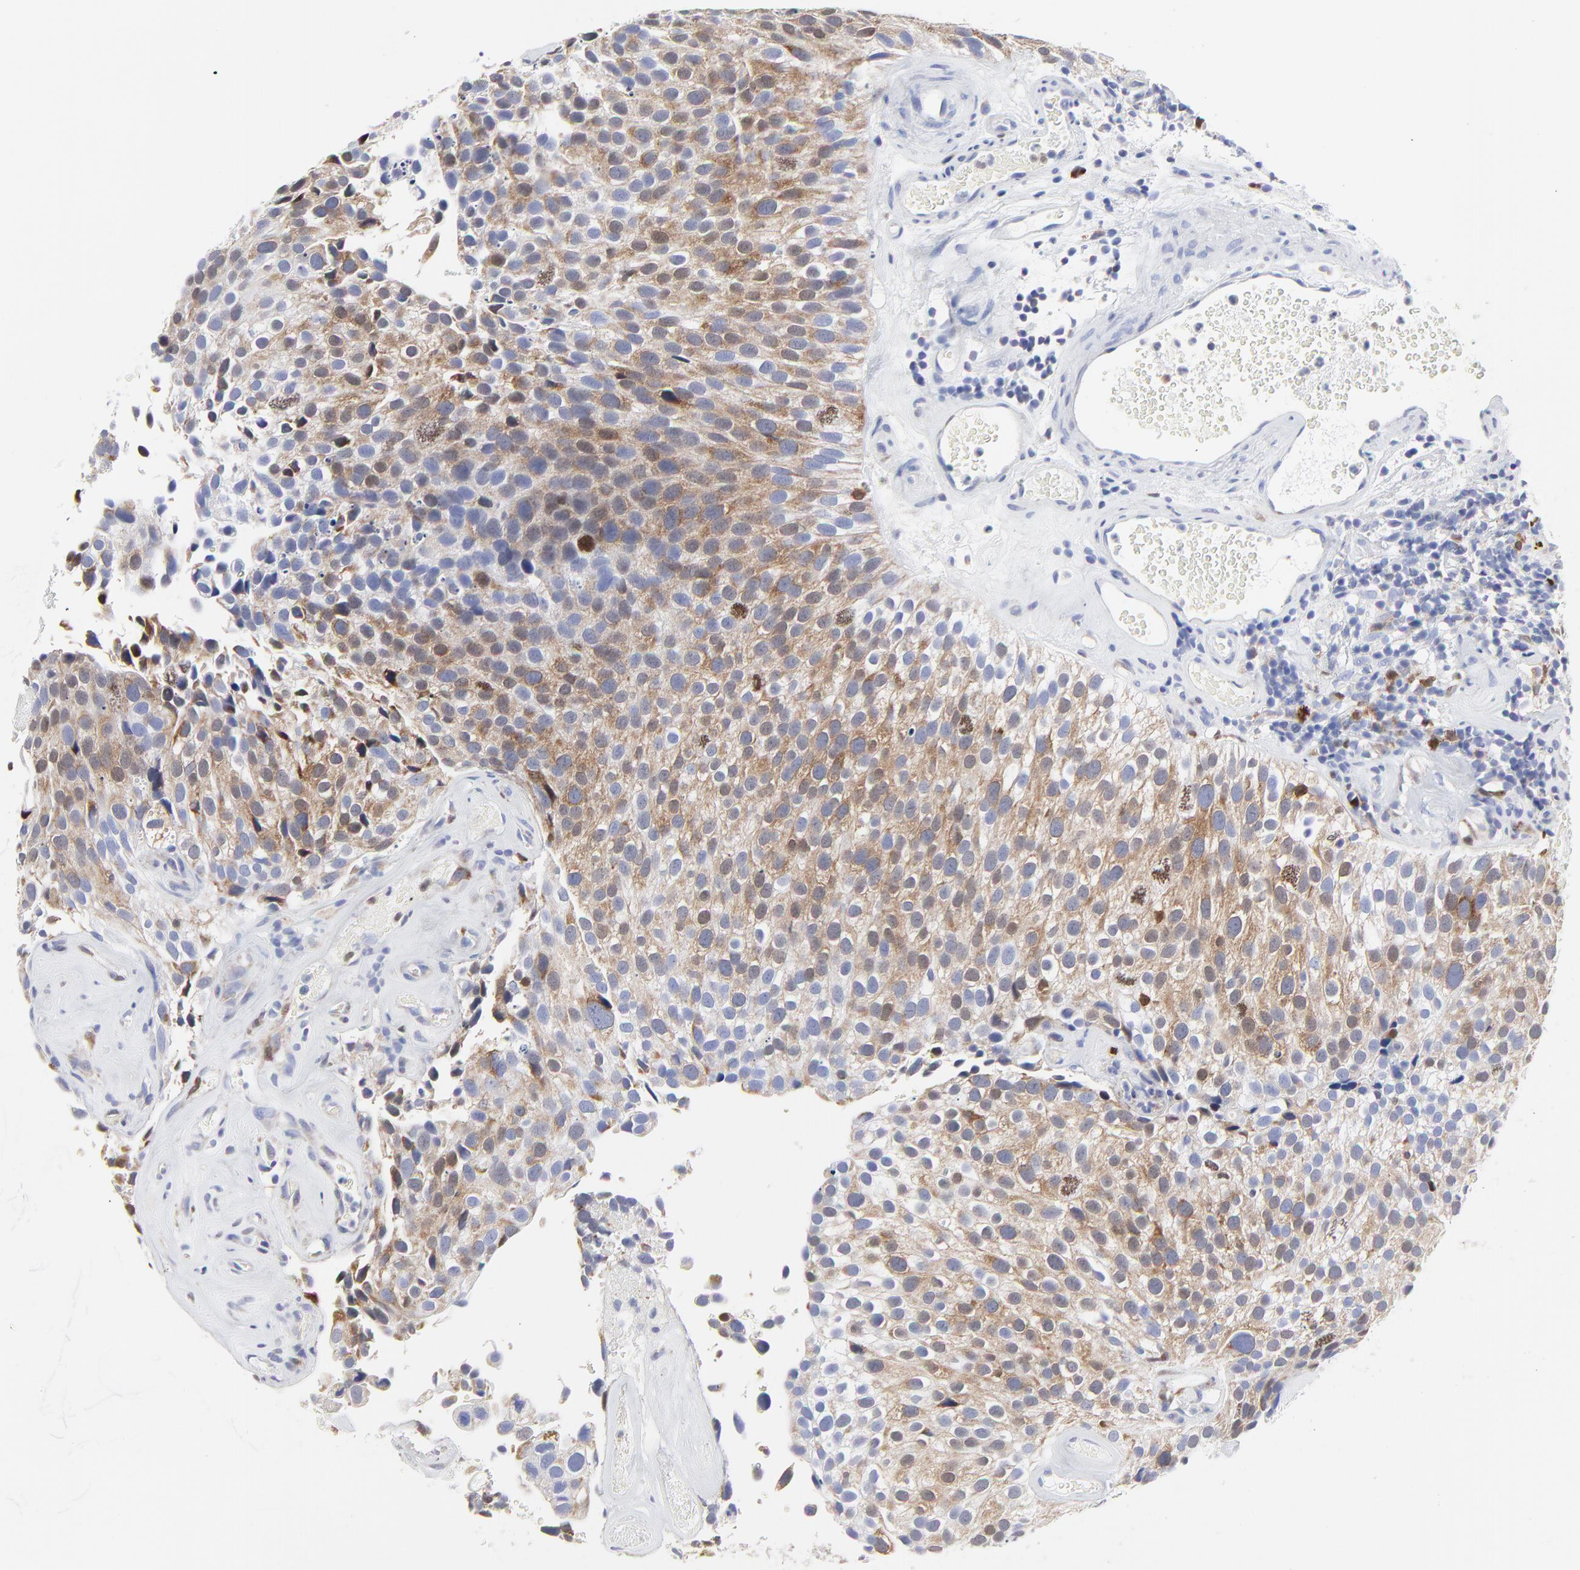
{"staining": {"intensity": "moderate", "quantity": ">75%", "location": "cytoplasmic/membranous"}, "tissue": "urothelial cancer", "cell_type": "Tumor cells", "image_type": "cancer", "snomed": [{"axis": "morphology", "description": "Urothelial carcinoma, High grade"}, {"axis": "topography", "description": "Urinary bladder"}], "caption": "The immunohistochemical stain highlights moderate cytoplasmic/membranous staining in tumor cells of urothelial cancer tissue.", "gene": "NCAPH", "patient": {"sex": "male", "age": 72}}